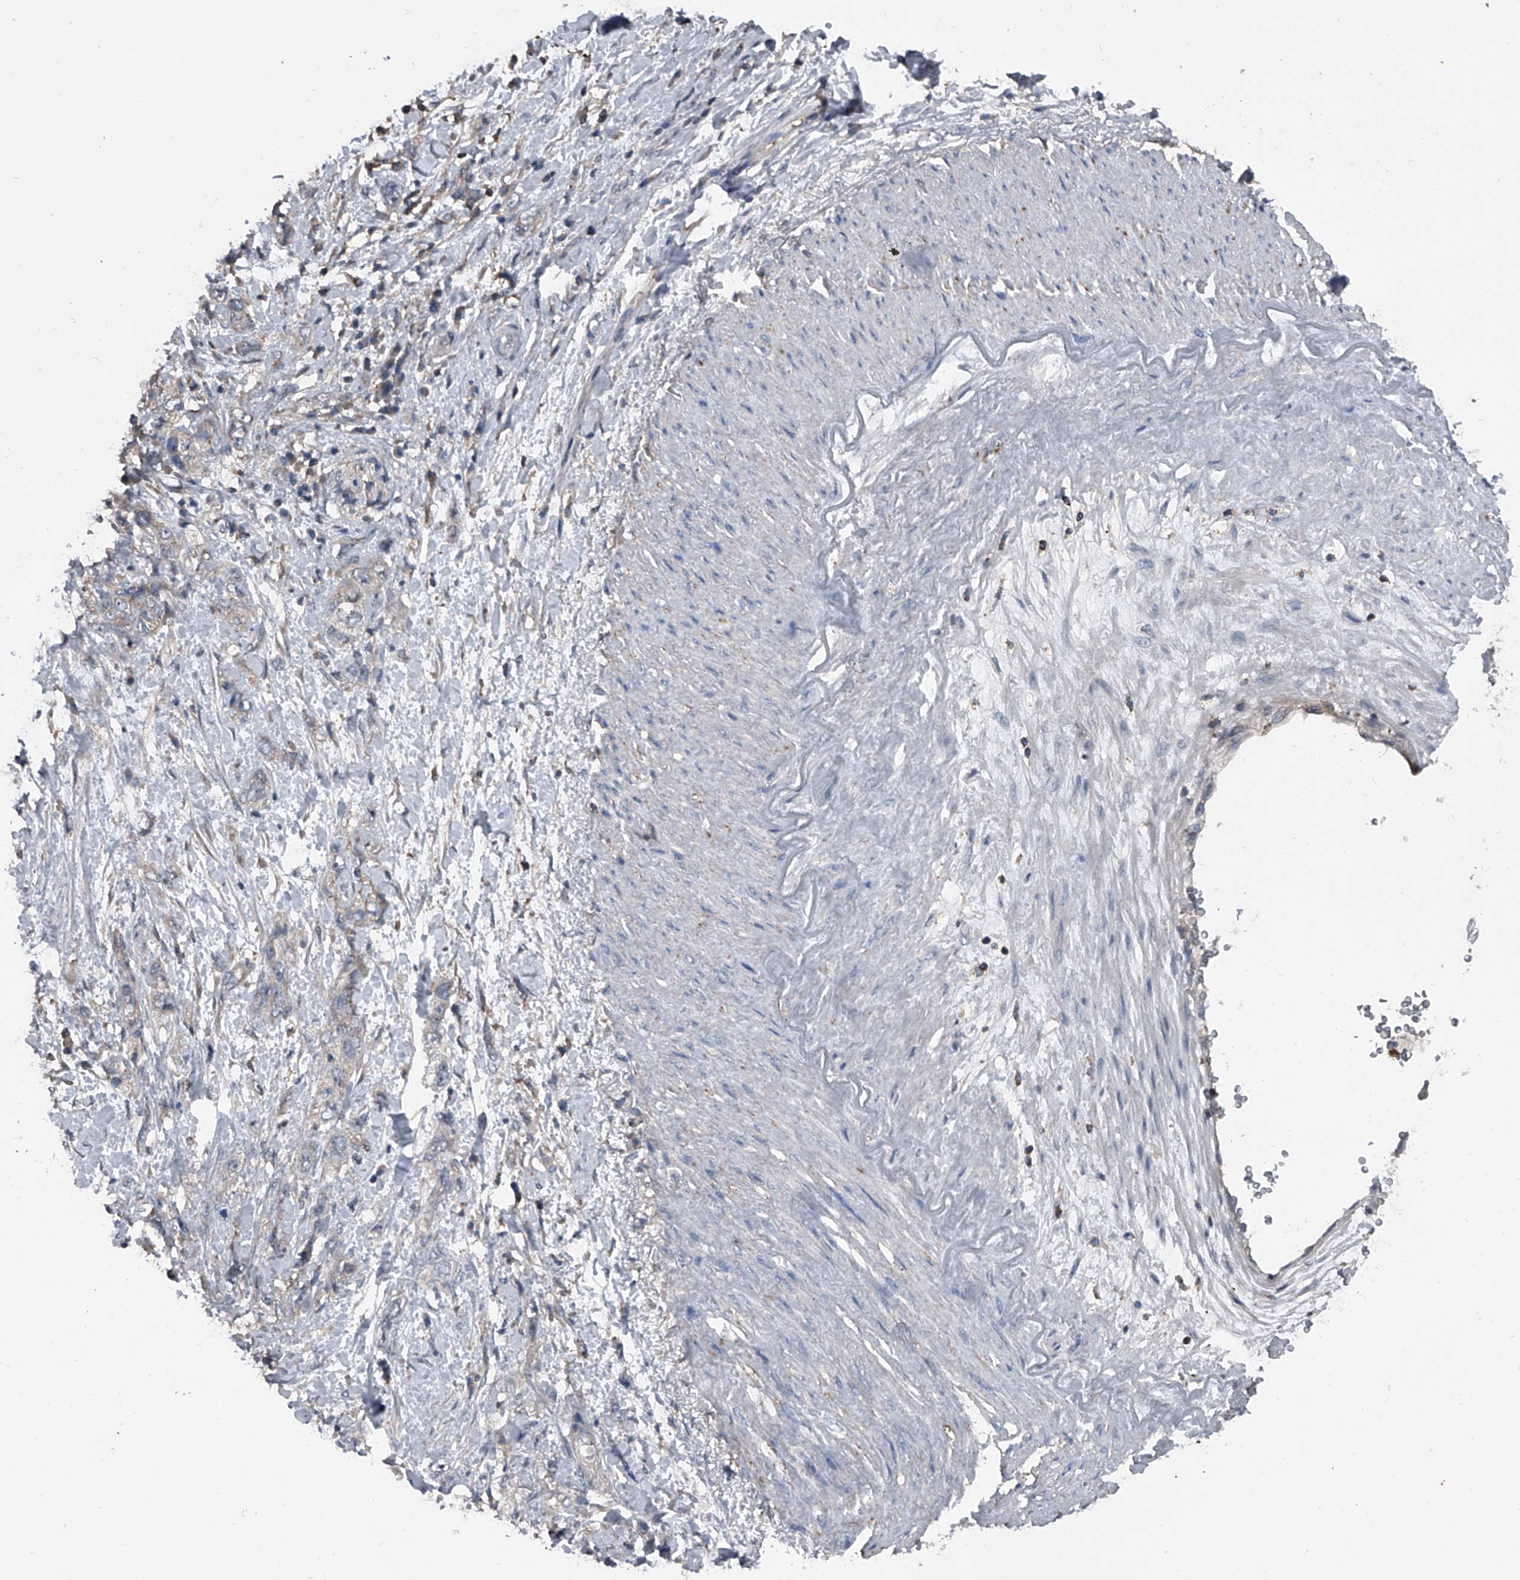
{"staining": {"intensity": "weak", "quantity": "<25%", "location": "cytoplasmic/membranous"}, "tissue": "pancreatic cancer", "cell_type": "Tumor cells", "image_type": "cancer", "snomed": [{"axis": "morphology", "description": "Adenocarcinoma, NOS"}, {"axis": "topography", "description": "Pancreas"}], "caption": "IHC micrograph of neoplastic tissue: human pancreatic cancer (adenocarcinoma) stained with DAB (3,3'-diaminobenzidine) exhibits no significant protein positivity in tumor cells.", "gene": "PIP5K1A", "patient": {"sex": "female", "age": 73}}